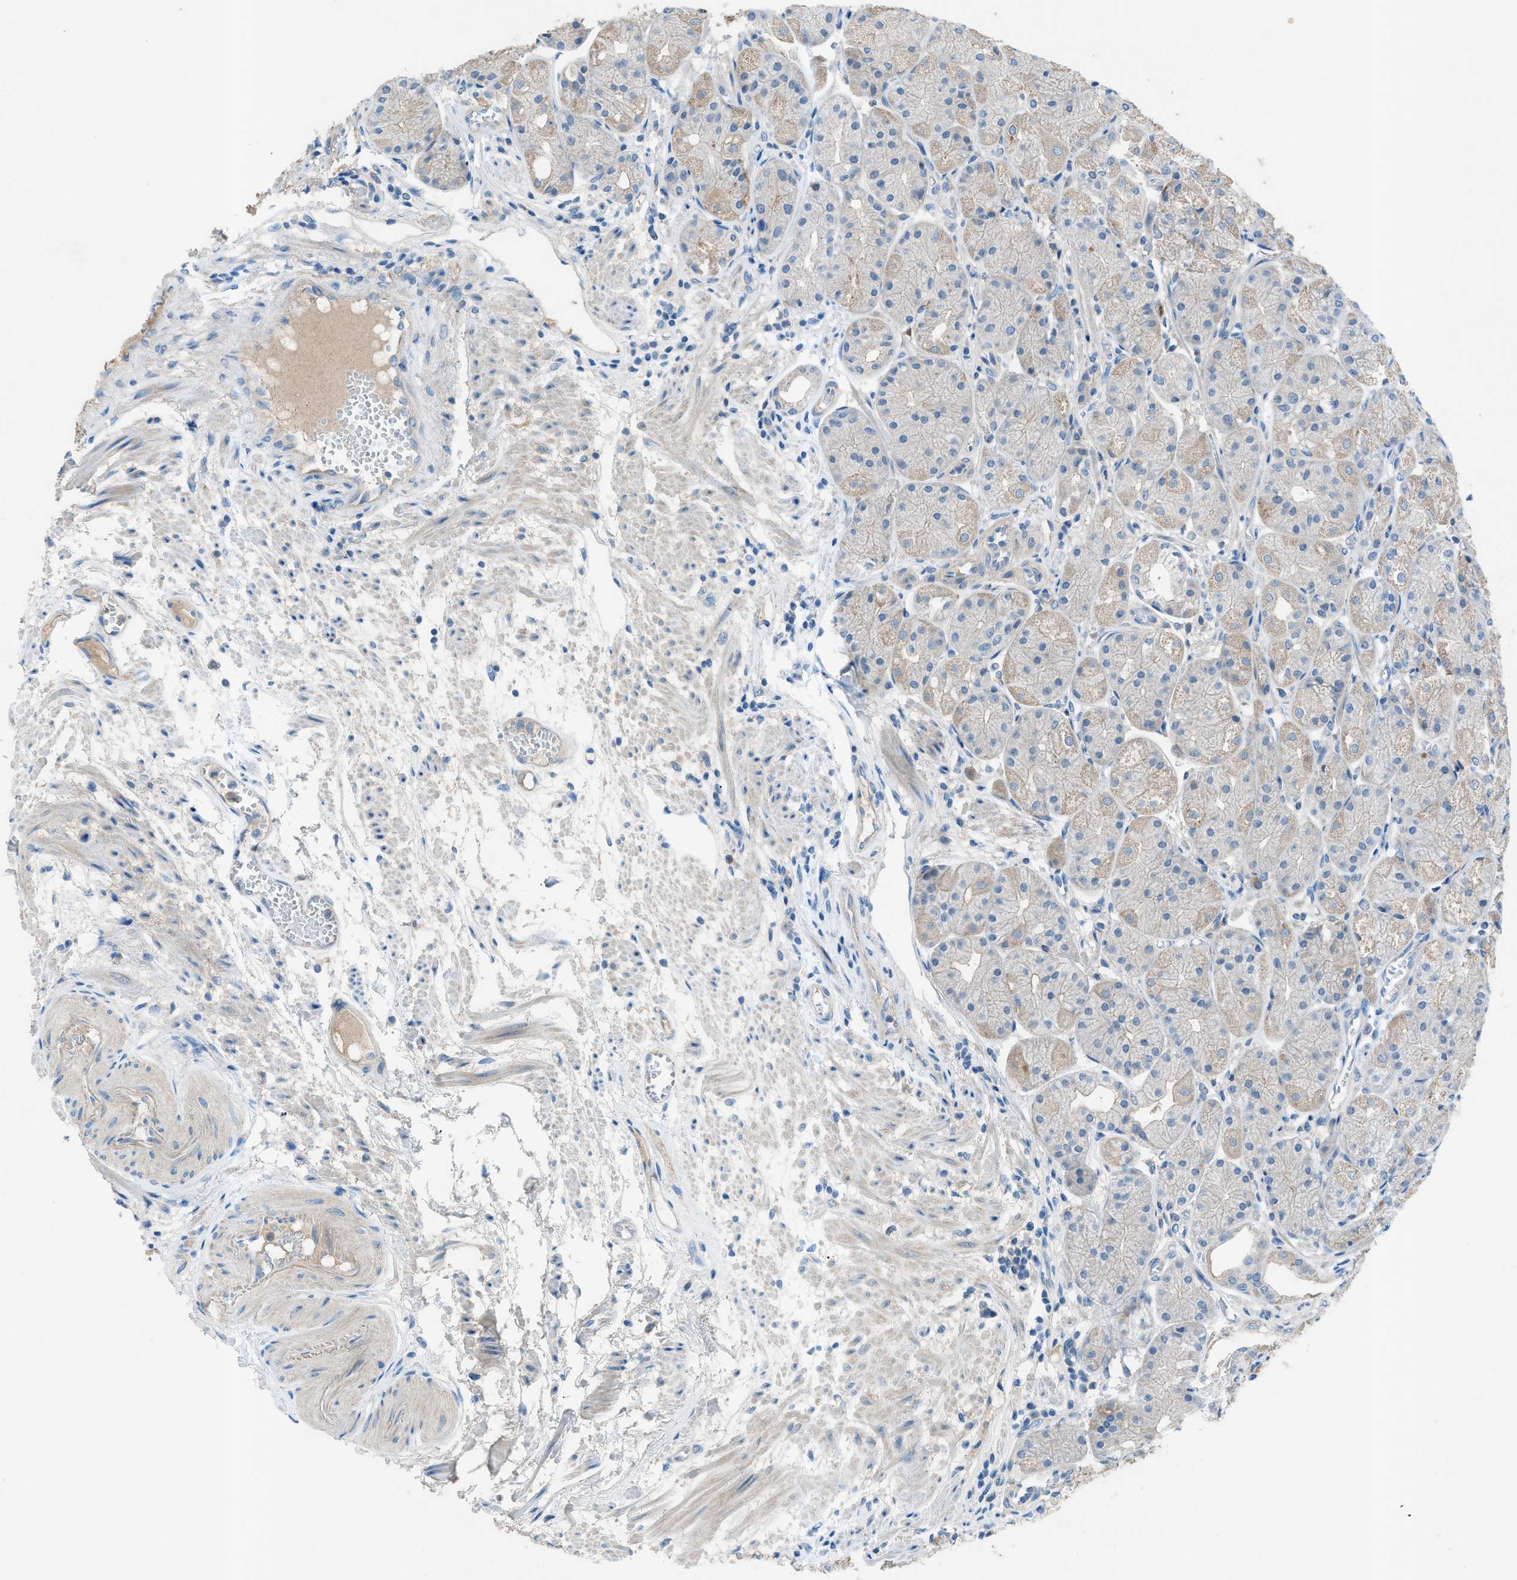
{"staining": {"intensity": "weak", "quantity": "<25%", "location": "cytoplasmic/membranous"}, "tissue": "stomach", "cell_type": "Glandular cells", "image_type": "normal", "snomed": [{"axis": "morphology", "description": "Normal tissue, NOS"}, {"axis": "topography", "description": "Stomach, upper"}], "caption": "High power microscopy micrograph of an IHC histopathology image of unremarkable stomach, revealing no significant expression in glandular cells.", "gene": "C5AR2", "patient": {"sex": "male", "age": 72}}